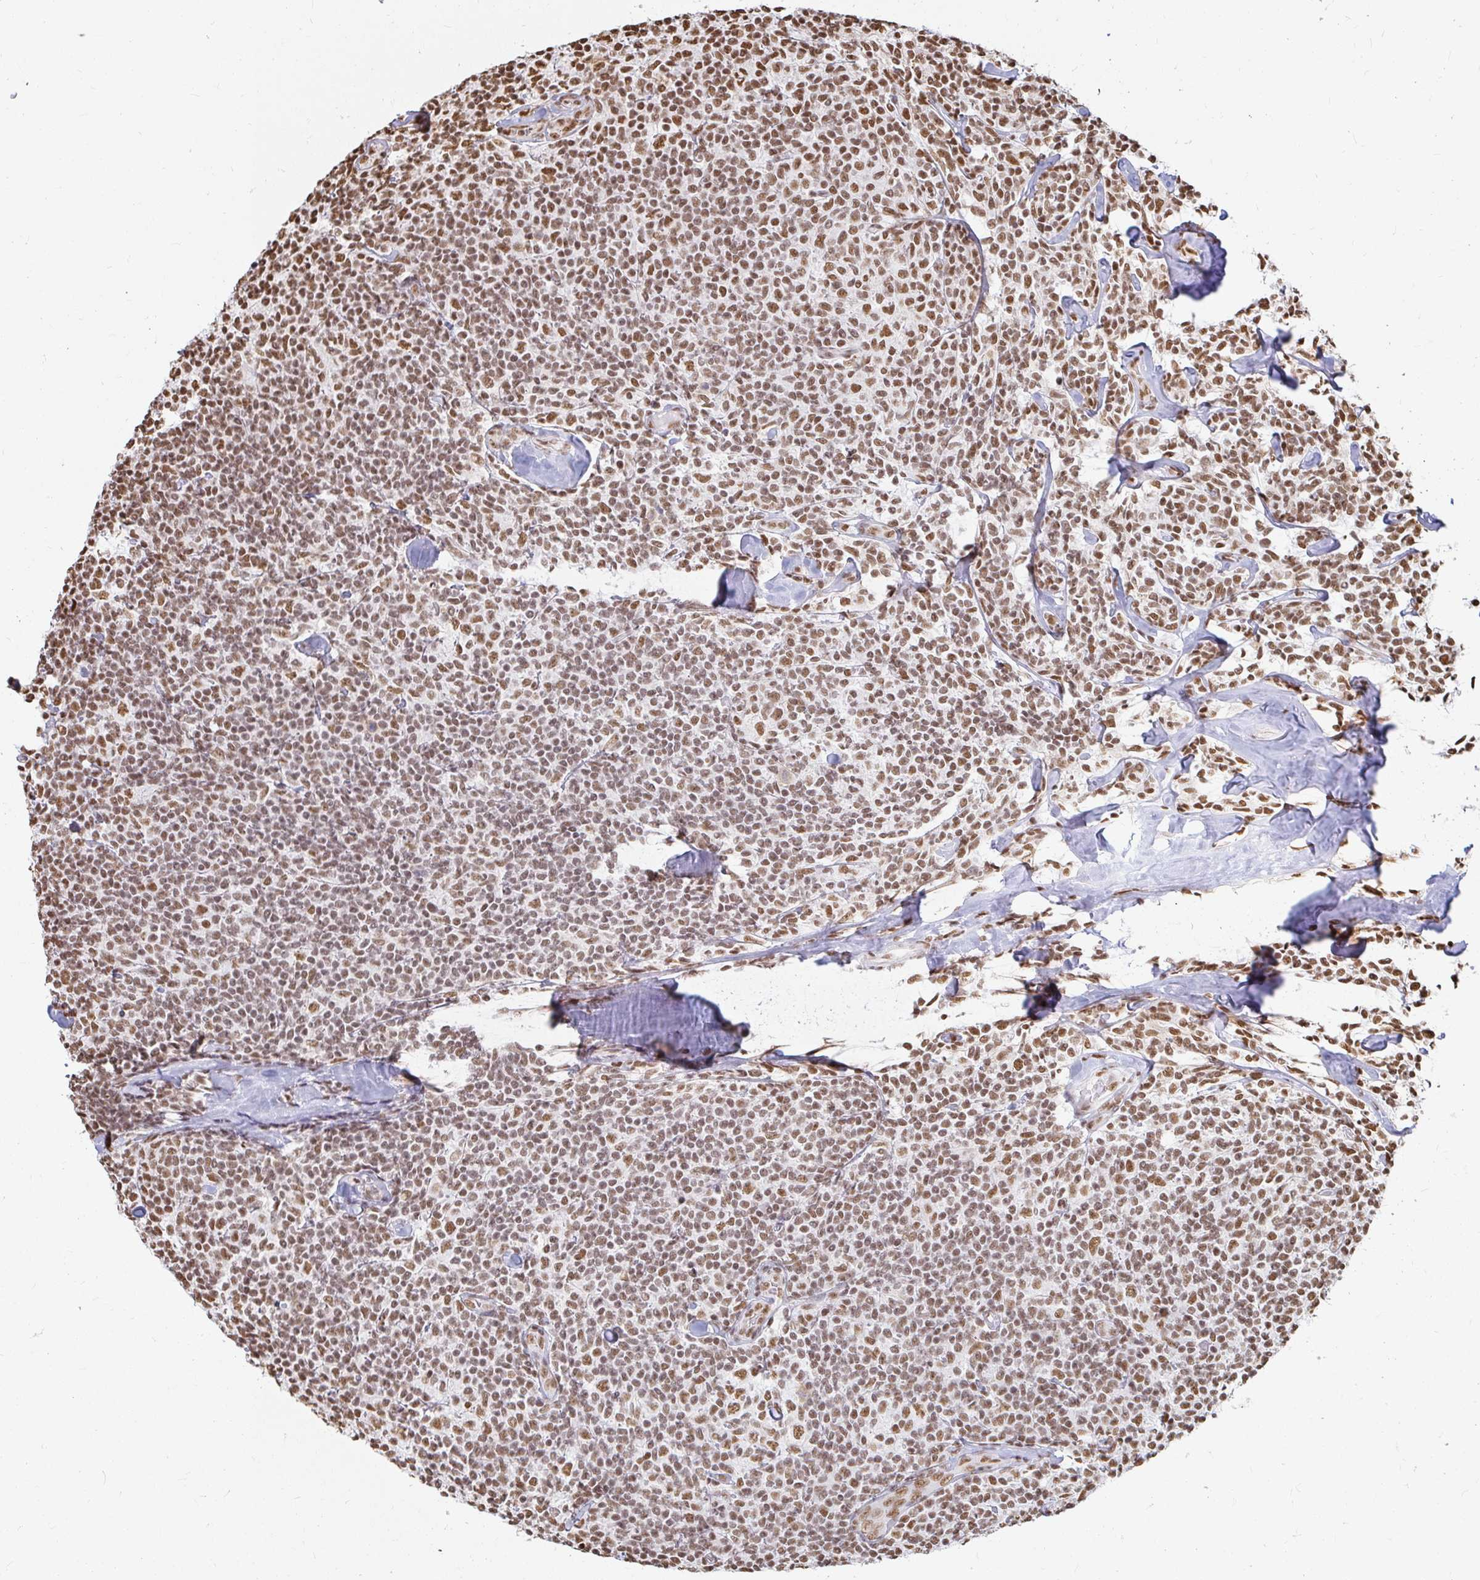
{"staining": {"intensity": "moderate", "quantity": ">75%", "location": "nuclear"}, "tissue": "lymphoma", "cell_type": "Tumor cells", "image_type": "cancer", "snomed": [{"axis": "morphology", "description": "Malignant lymphoma, non-Hodgkin's type, Low grade"}, {"axis": "topography", "description": "Lymph node"}], "caption": "An IHC micrograph of neoplastic tissue is shown. Protein staining in brown shows moderate nuclear positivity in low-grade malignant lymphoma, non-Hodgkin's type within tumor cells. (DAB (3,3'-diaminobenzidine) IHC, brown staining for protein, blue staining for nuclei).", "gene": "HNRNPU", "patient": {"sex": "female", "age": 56}}